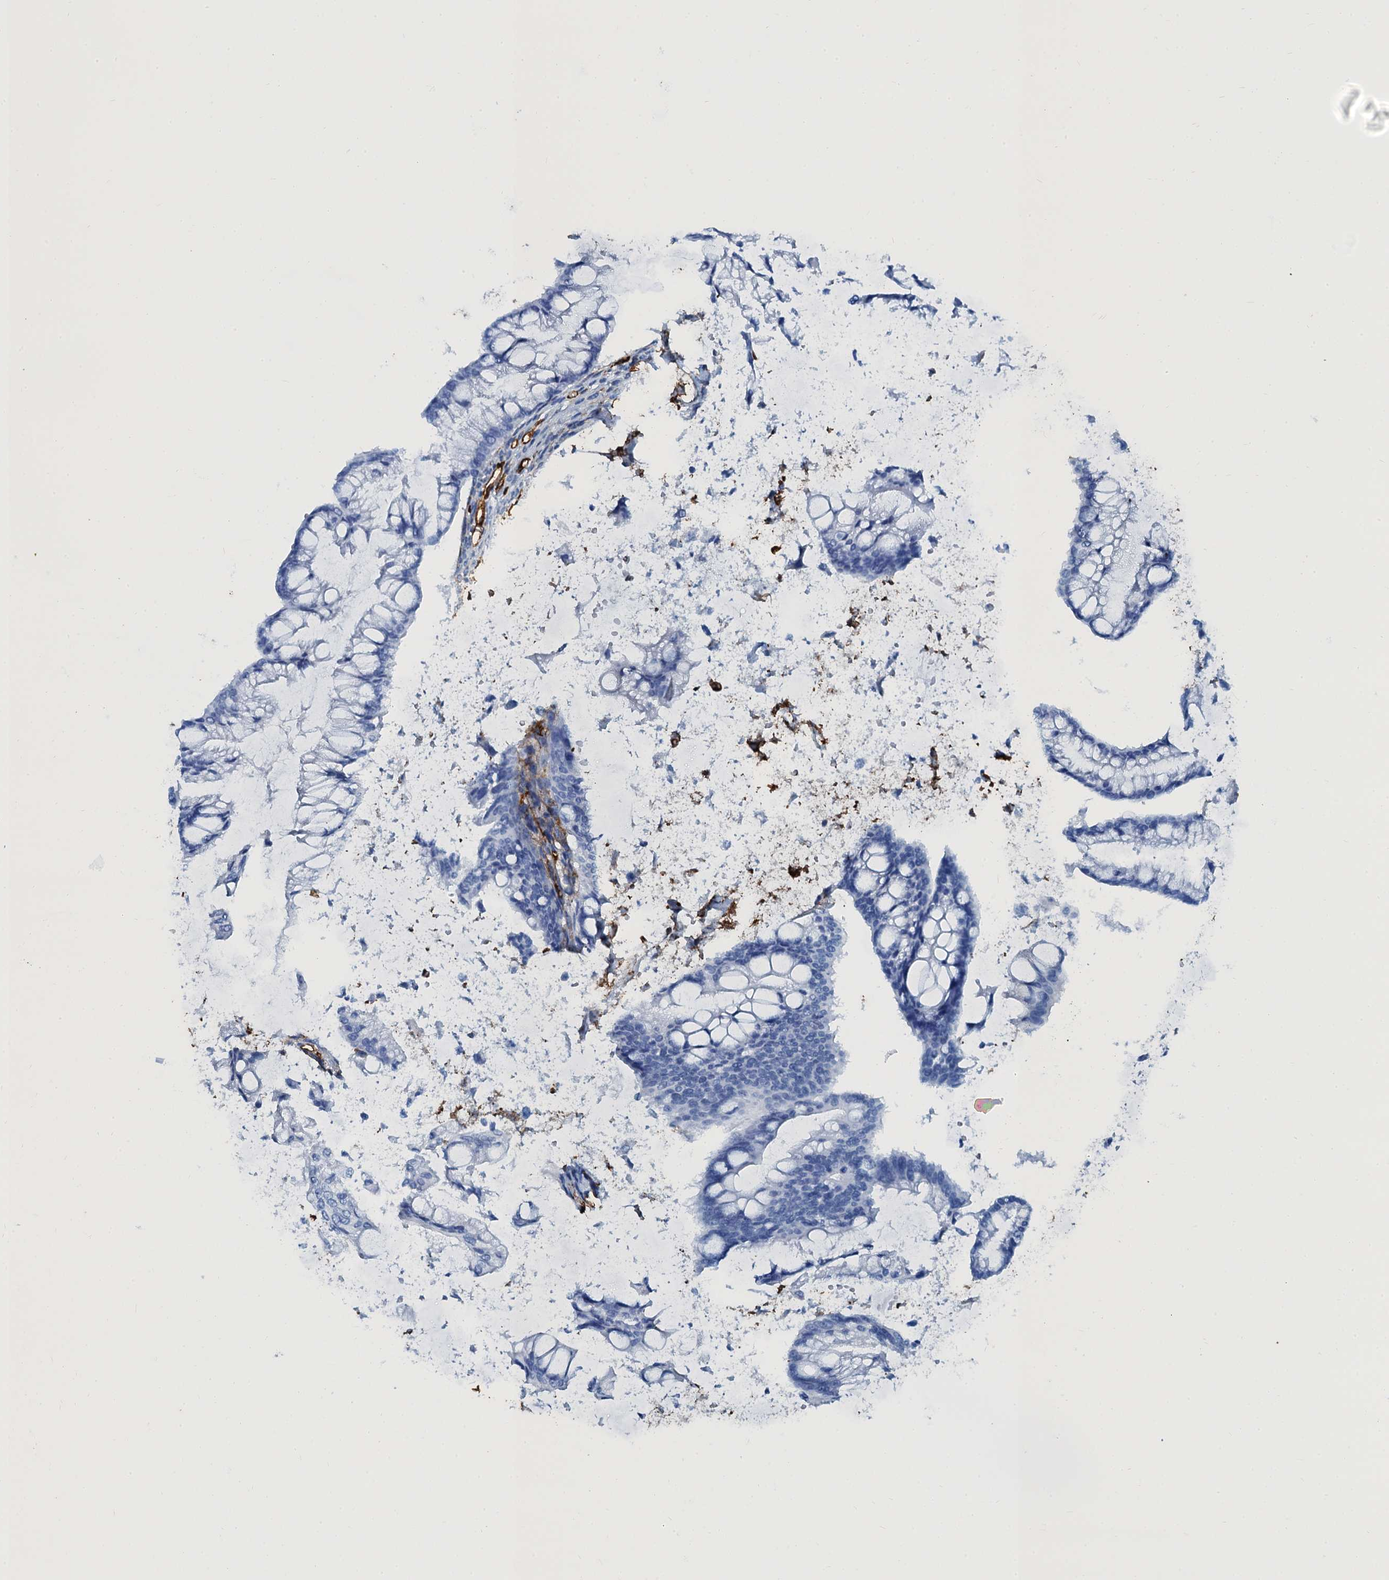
{"staining": {"intensity": "negative", "quantity": "none", "location": "none"}, "tissue": "ovarian cancer", "cell_type": "Tumor cells", "image_type": "cancer", "snomed": [{"axis": "morphology", "description": "Cystadenocarcinoma, mucinous, NOS"}, {"axis": "topography", "description": "Ovary"}], "caption": "The IHC photomicrograph has no significant expression in tumor cells of ovarian cancer (mucinous cystadenocarcinoma) tissue. (DAB (3,3'-diaminobenzidine) immunohistochemistry (IHC) with hematoxylin counter stain).", "gene": "CAVIN2", "patient": {"sex": "female", "age": 73}}